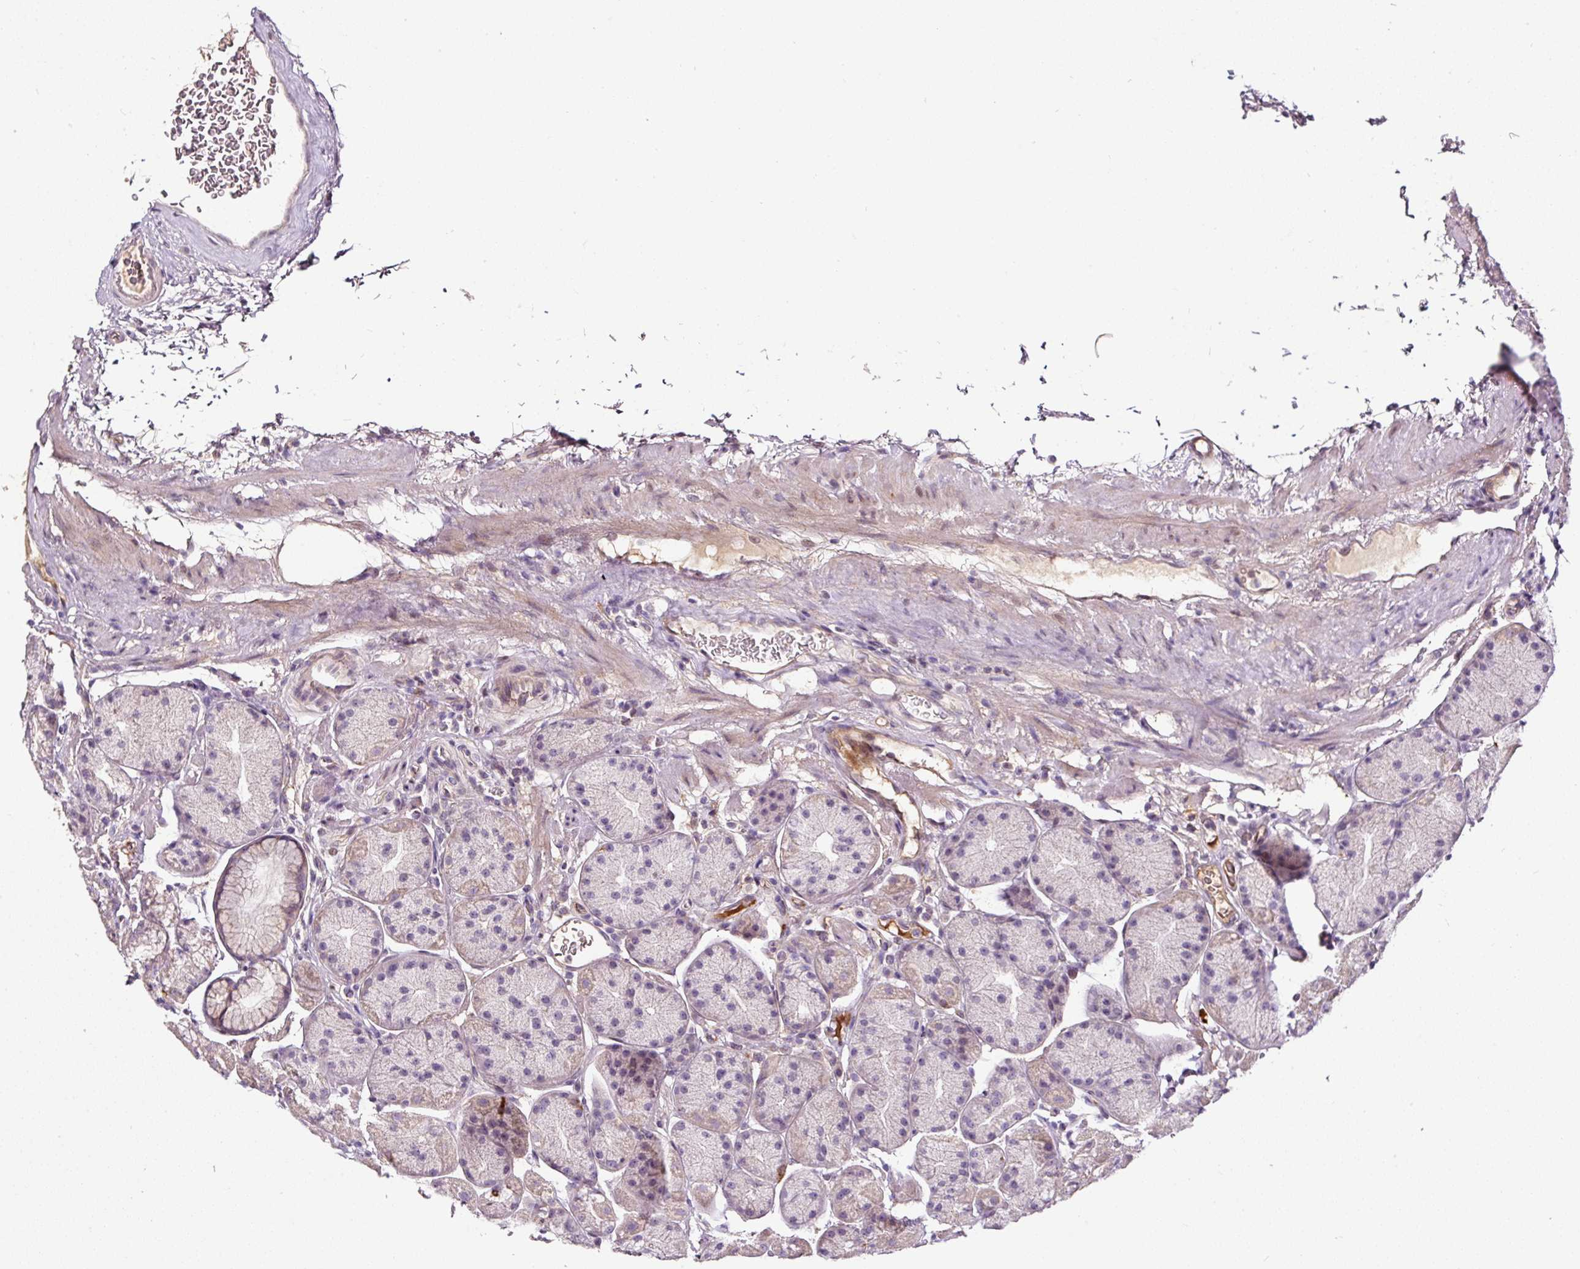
{"staining": {"intensity": "negative", "quantity": "none", "location": "none"}, "tissue": "stomach", "cell_type": "Glandular cells", "image_type": "normal", "snomed": [{"axis": "morphology", "description": "Normal tissue, NOS"}, {"axis": "topography", "description": "Stomach, lower"}], "caption": "This is an IHC photomicrograph of normal stomach. There is no staining in glandular cells.", "gene": "LRRC24", "patient": {"sex": "male", "age": 67}}